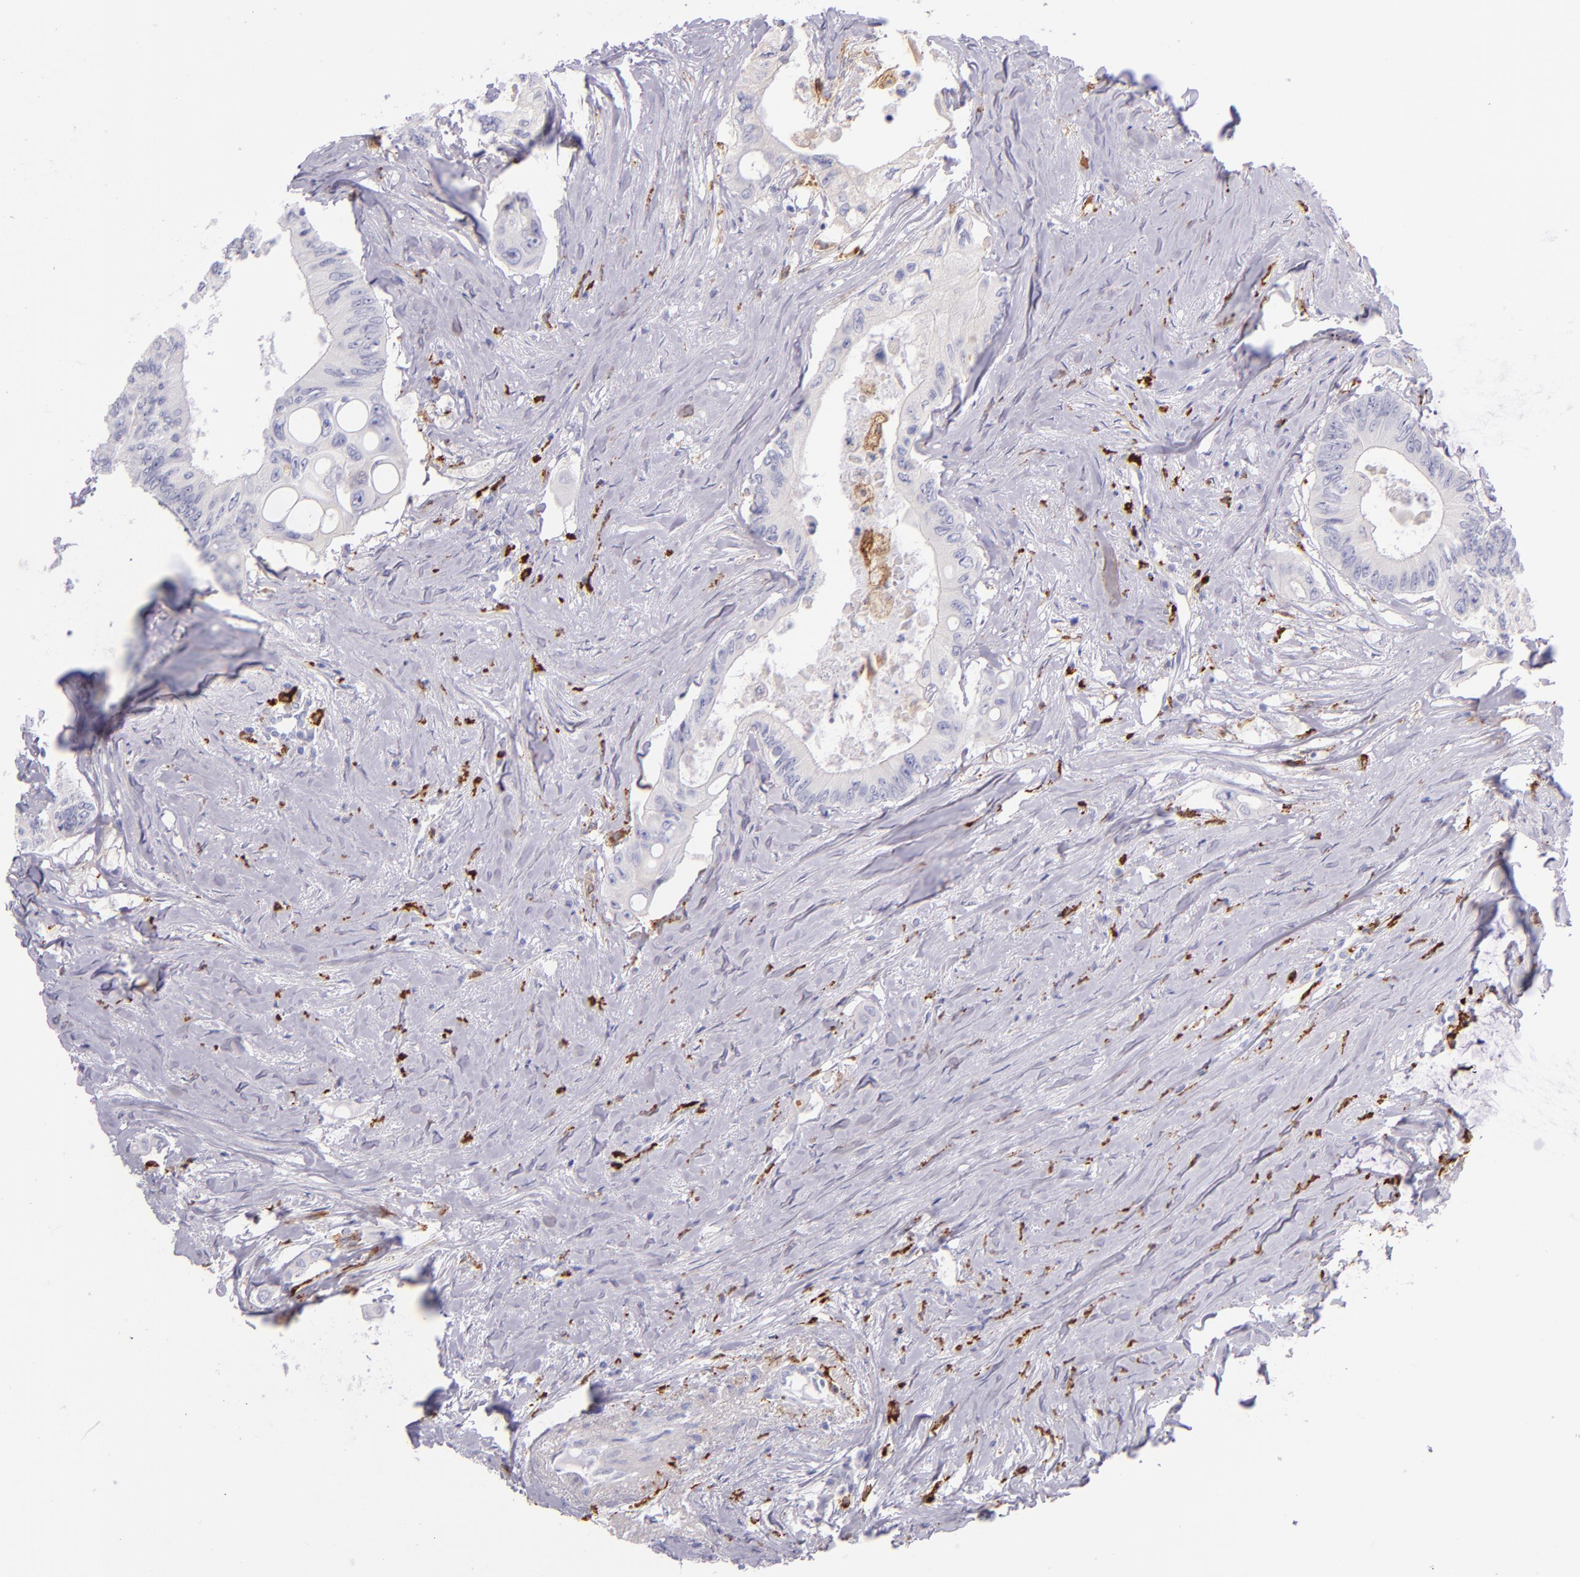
{"staining": {"intensity": "negative", "quantity": "none", "location": "none"}, "tissue": "colorectal cancer", "cell_type": "Tumor cells", "image_type": "cancer", "snomed": [{"axis": "morphology", "description": "Adenocarcinoma, NOS"}, {"axis": "topography", "description": "Colon"}], "caption": "The micrograph shows no significant staining in tumor cells of colorectal cancer.", "gene": "CD163", "patient": {"sex": "male", "age": 65}}